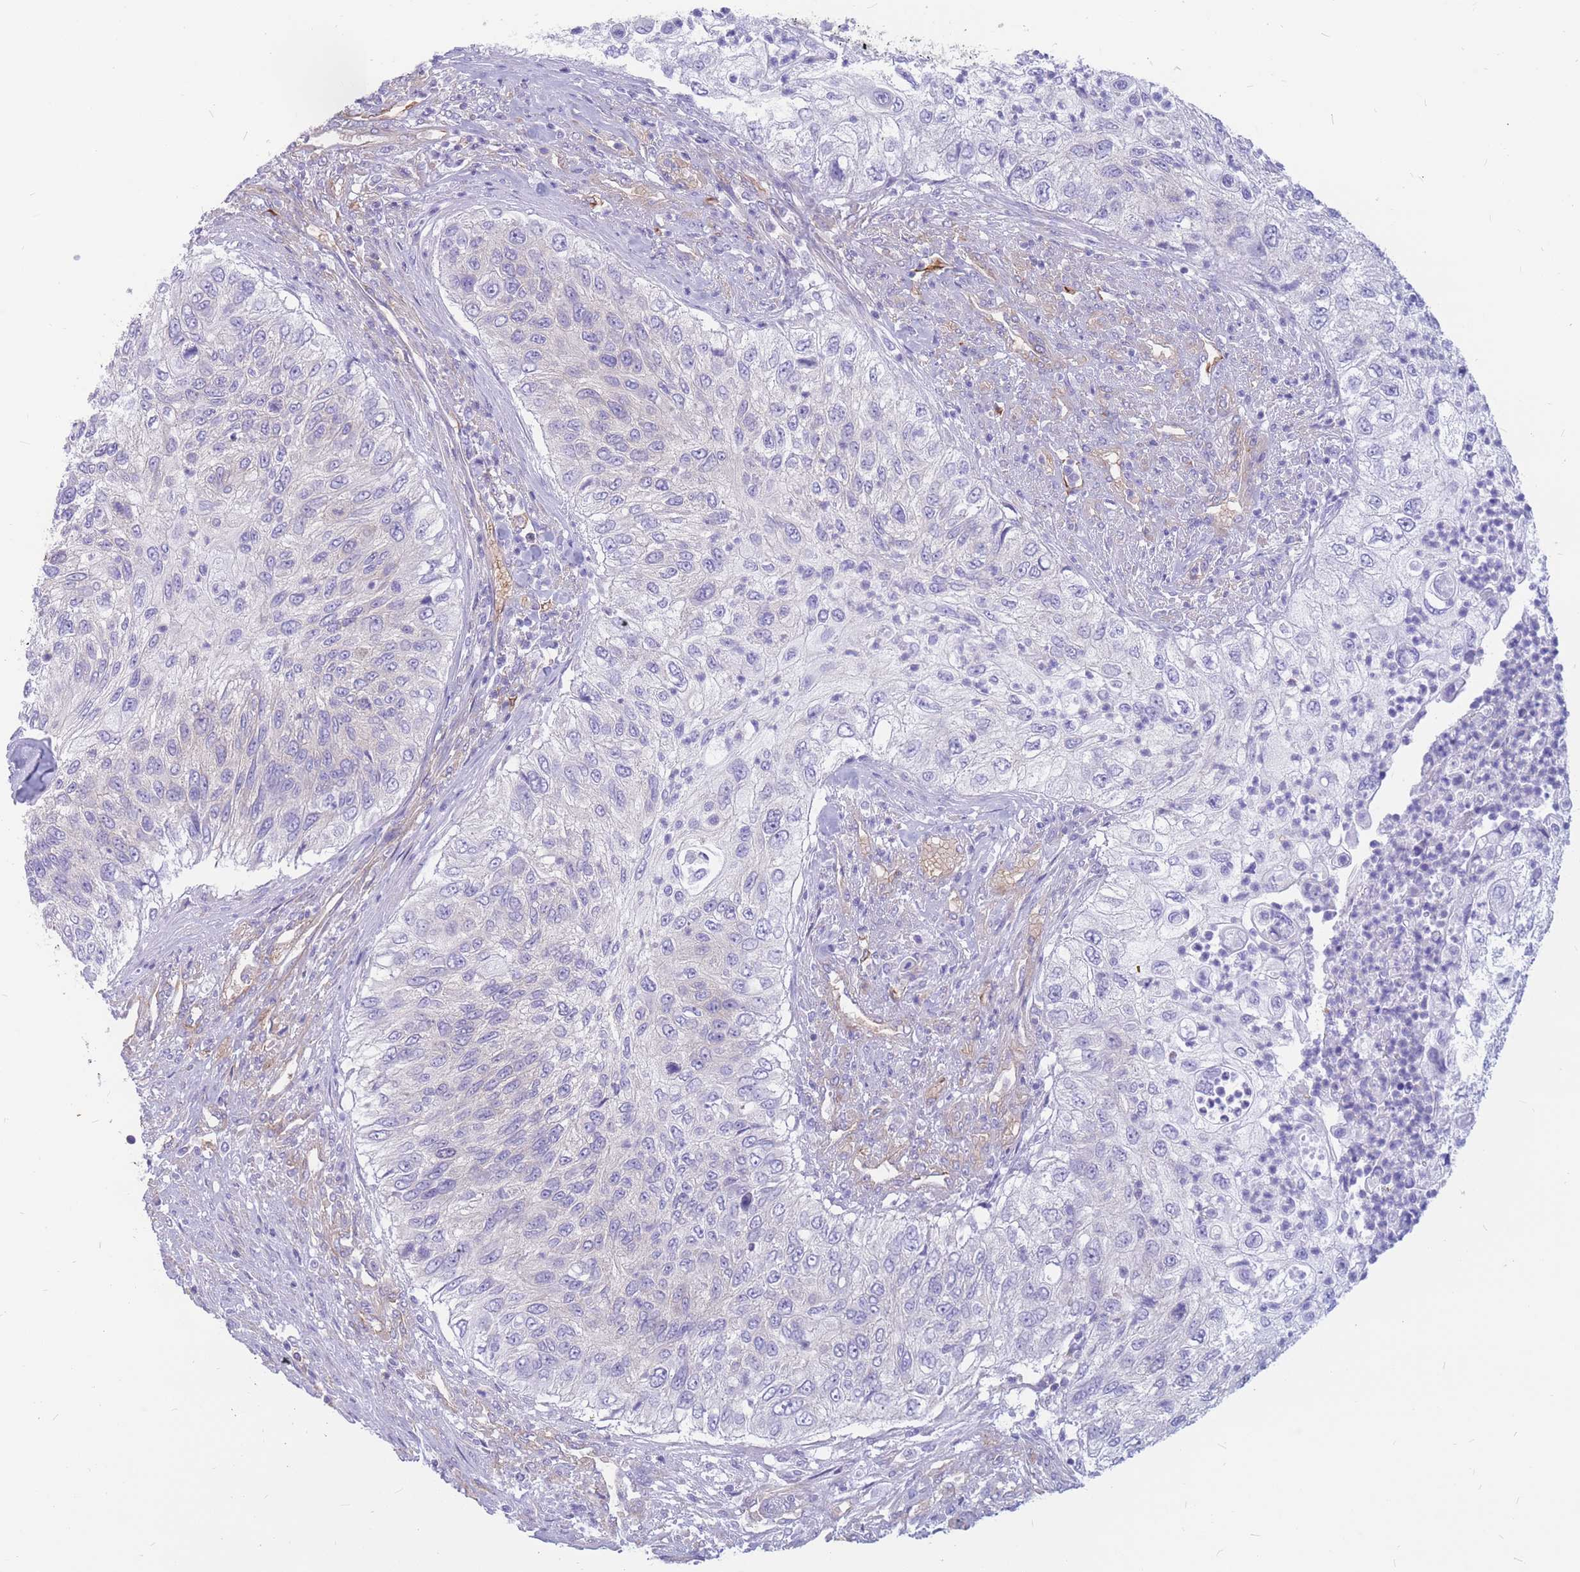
{"staining": {"intensity": "negative", "quantity": "none", "location": "none"}, "tissue": "urothelial cancer", "cell_type": "Tumor cells", "image_type": "cancer", "snomed": [{"axis": "morphology", "description": "Urothelial carcinoma, High grade"}, {"axis": "topography", "description": "Urinary bladder"}], "caption": "DAB immunohistochemical staining of human high-grade urothelial carcinoma exhibits no significant expression in tumor cells.", "gene": "ADD2", "patient": {"sex": "female", "age": 60}}